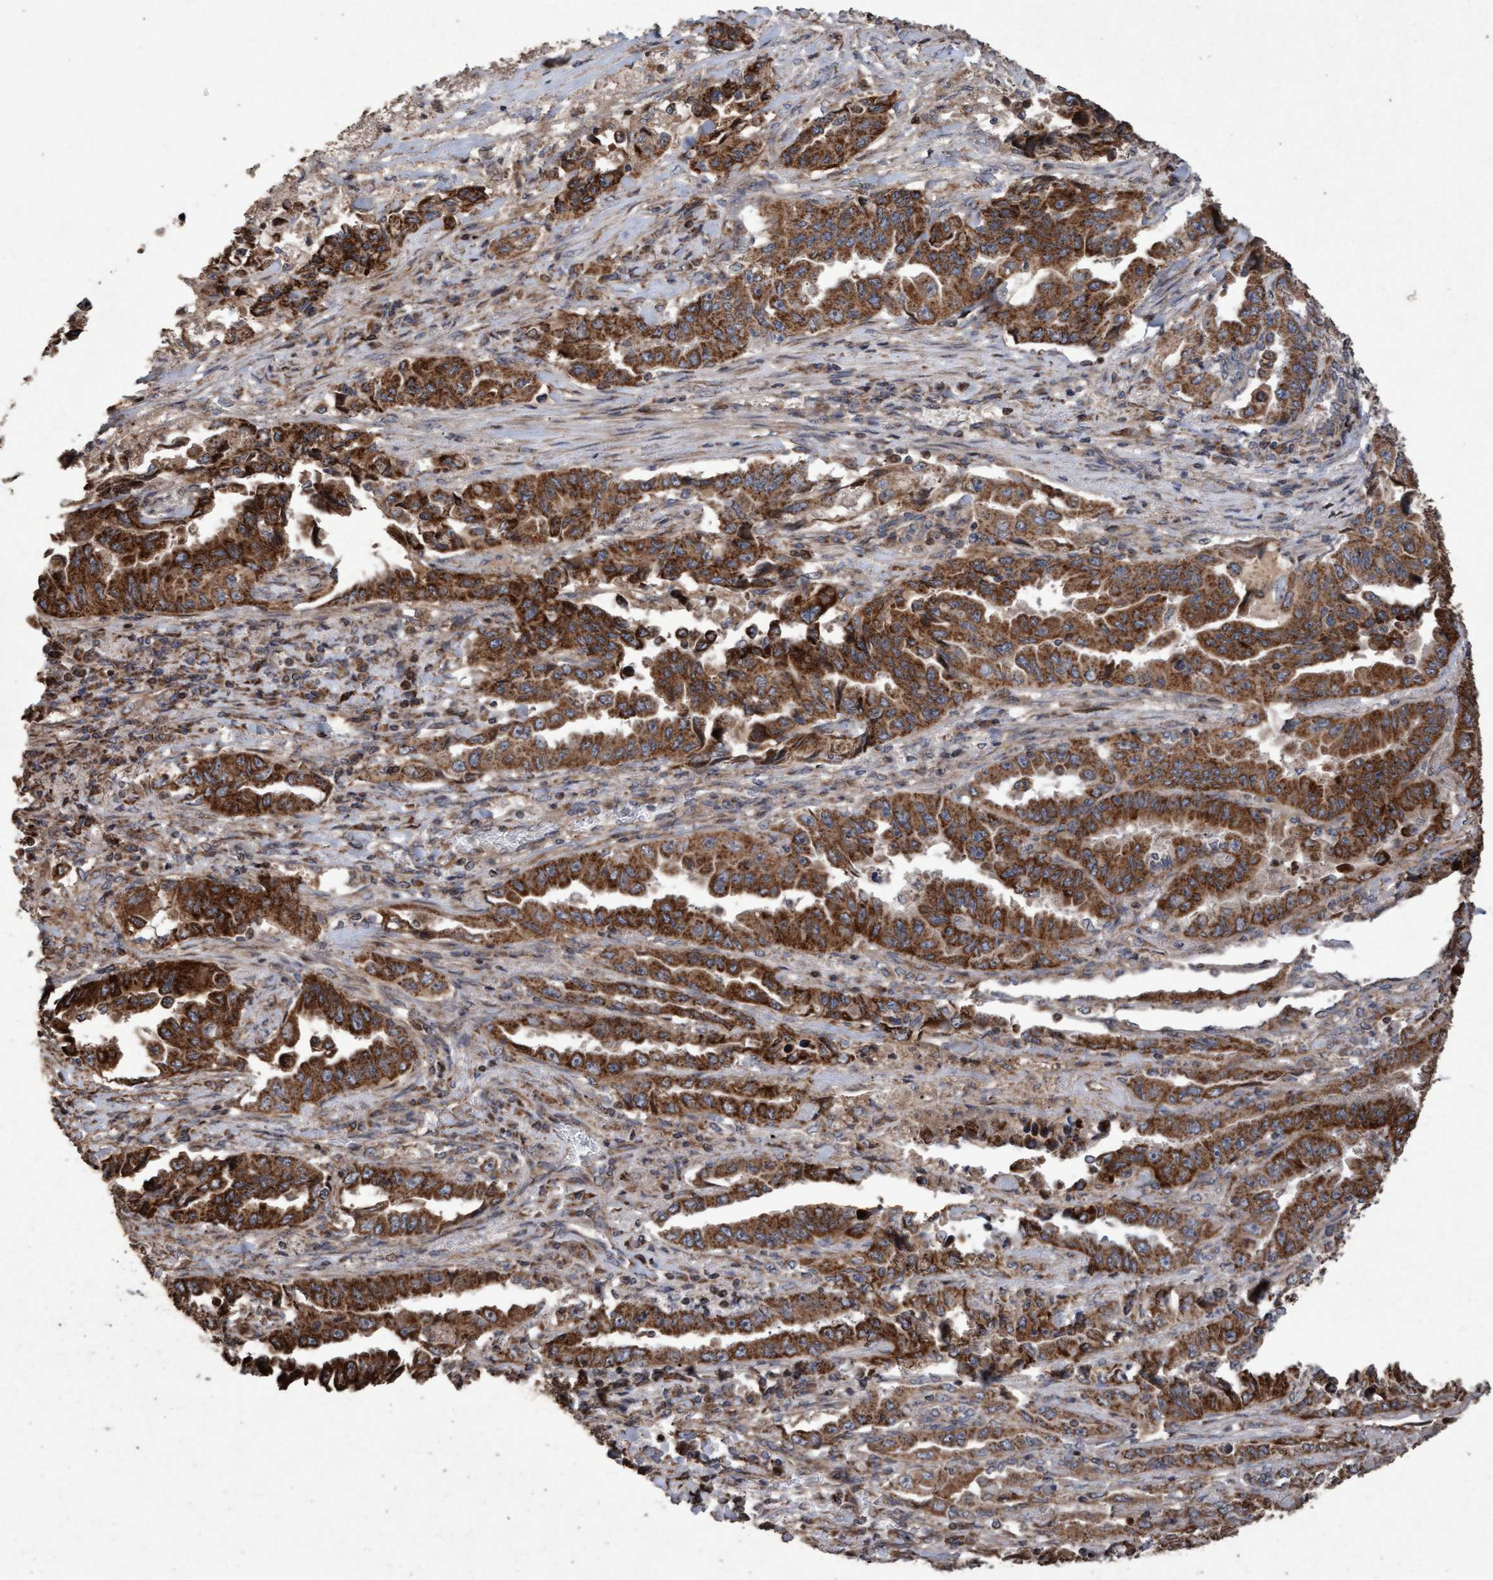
{"staining": {"intensity": "moderate", "quantity": ">75%", "location": "cytoplasmic/membranous"}, "tissue": "lung cancer", "cell_type": "Tumor cells", "image_type": "cancer", "snomed": [{"axis": "morphology", "description": "Adenocarcinoma, NOS"}, {"axis": "topography", "description": "Lung"}], "caption": "Protein expression analysis of human lung adenocarcinoma reveals moderate cytoplasmic/membranous positivity in approximately >75% of tumor cells.", "gene": "OSBP2", "patient": {"sex": "female", "age": 51}}